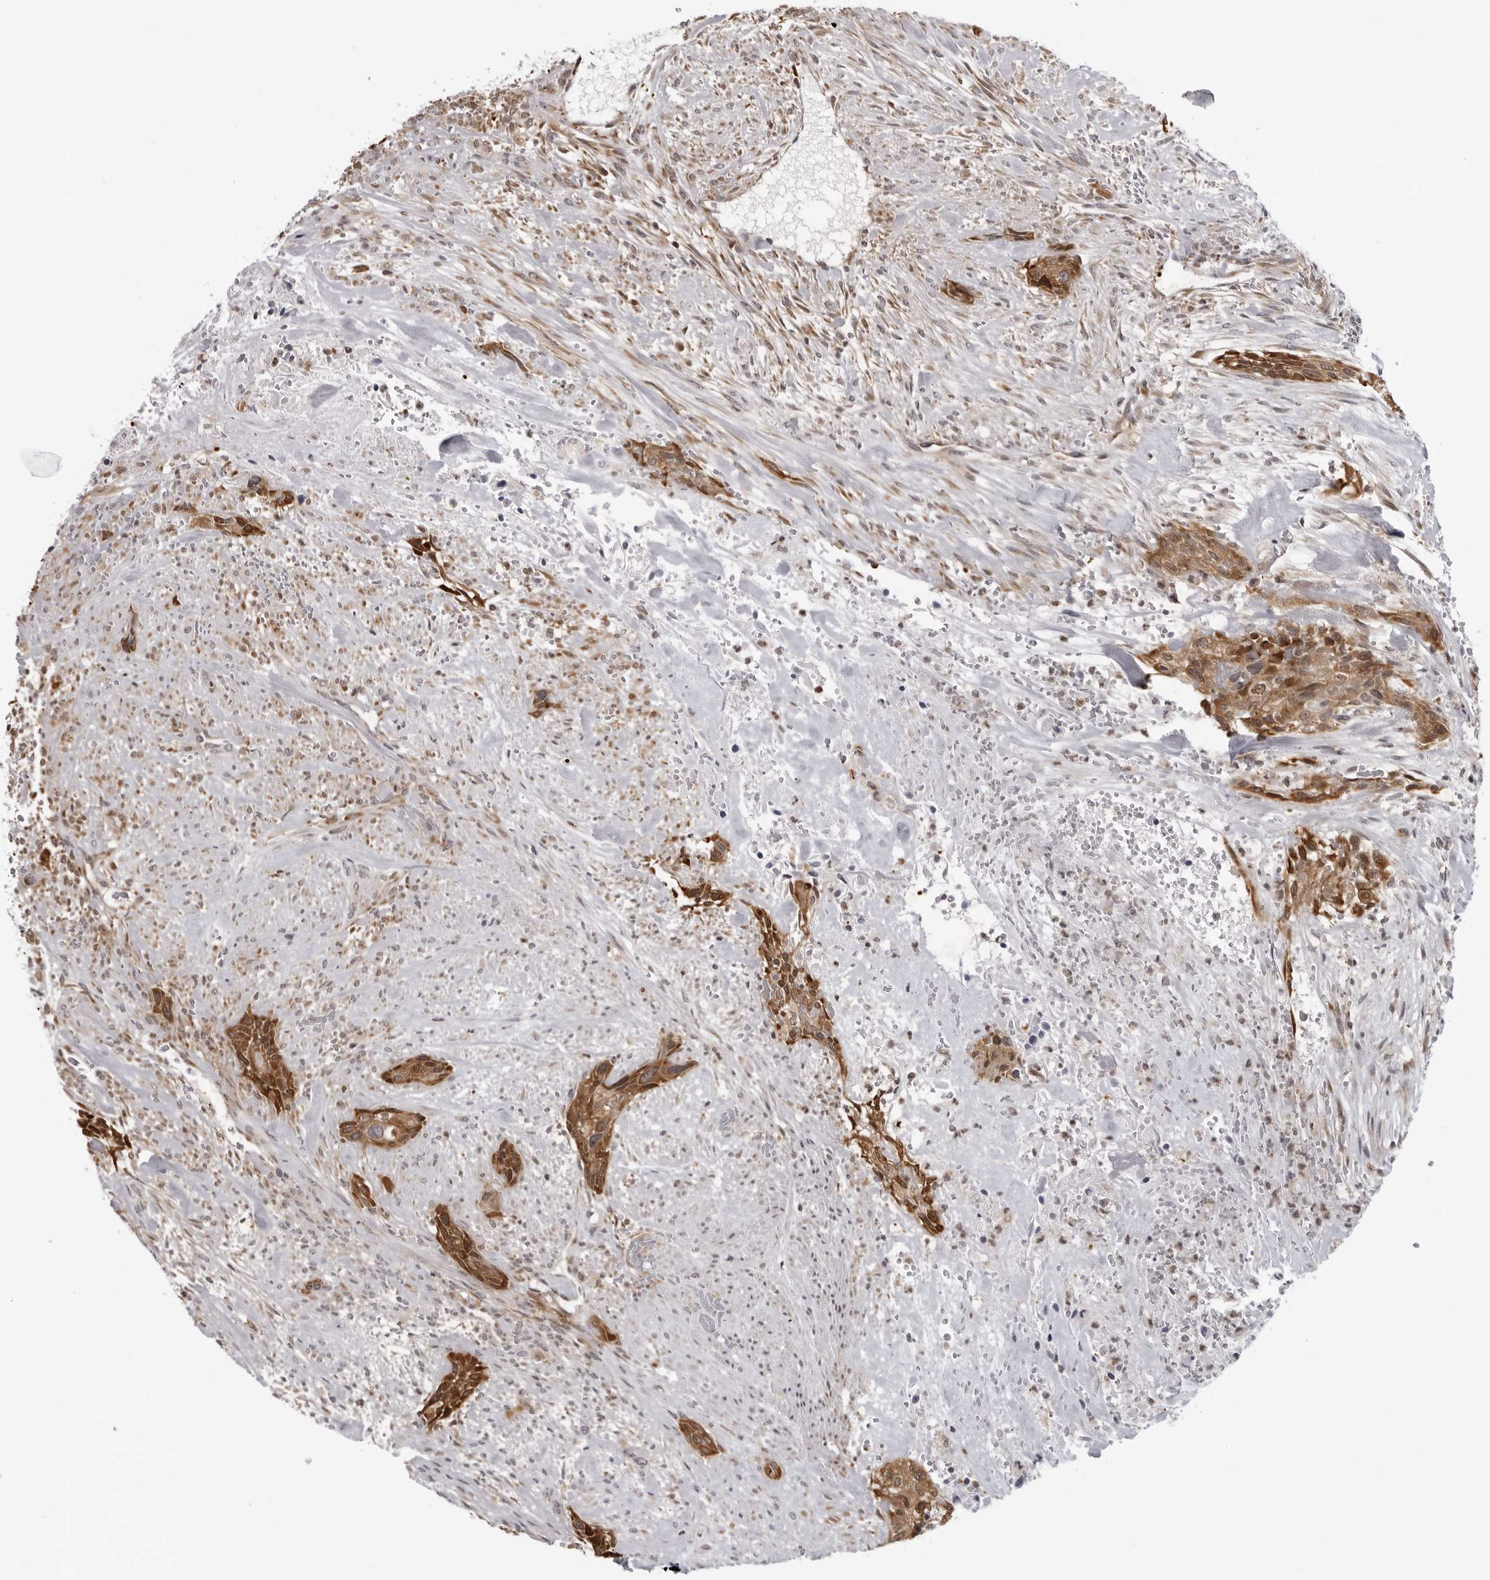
{"staining": {"intensity": "strong", "quantity": ">75%", "location": "cytoplasmic/membranous"}, "tissue": "urothelial cancer", "cell_type": "Tumor cells", "image_type": "cancer", "snomed": [{"axis": "morphology", "description": "Urothelial carcinoma, High grade"}, {"axis": "topography", "description": "Urinary bladder"}], "caption": "The immunohistochemical stain labels strong cytoplasmic/membranous expression in tumor cells of urothelial cancer tissue. (DAB (3,3'-diaminobenzidine) IHC with brightfield microscopy, high magnification).", "gene": "MRPS15", "patient": {"sex": "male", "age": 35}}